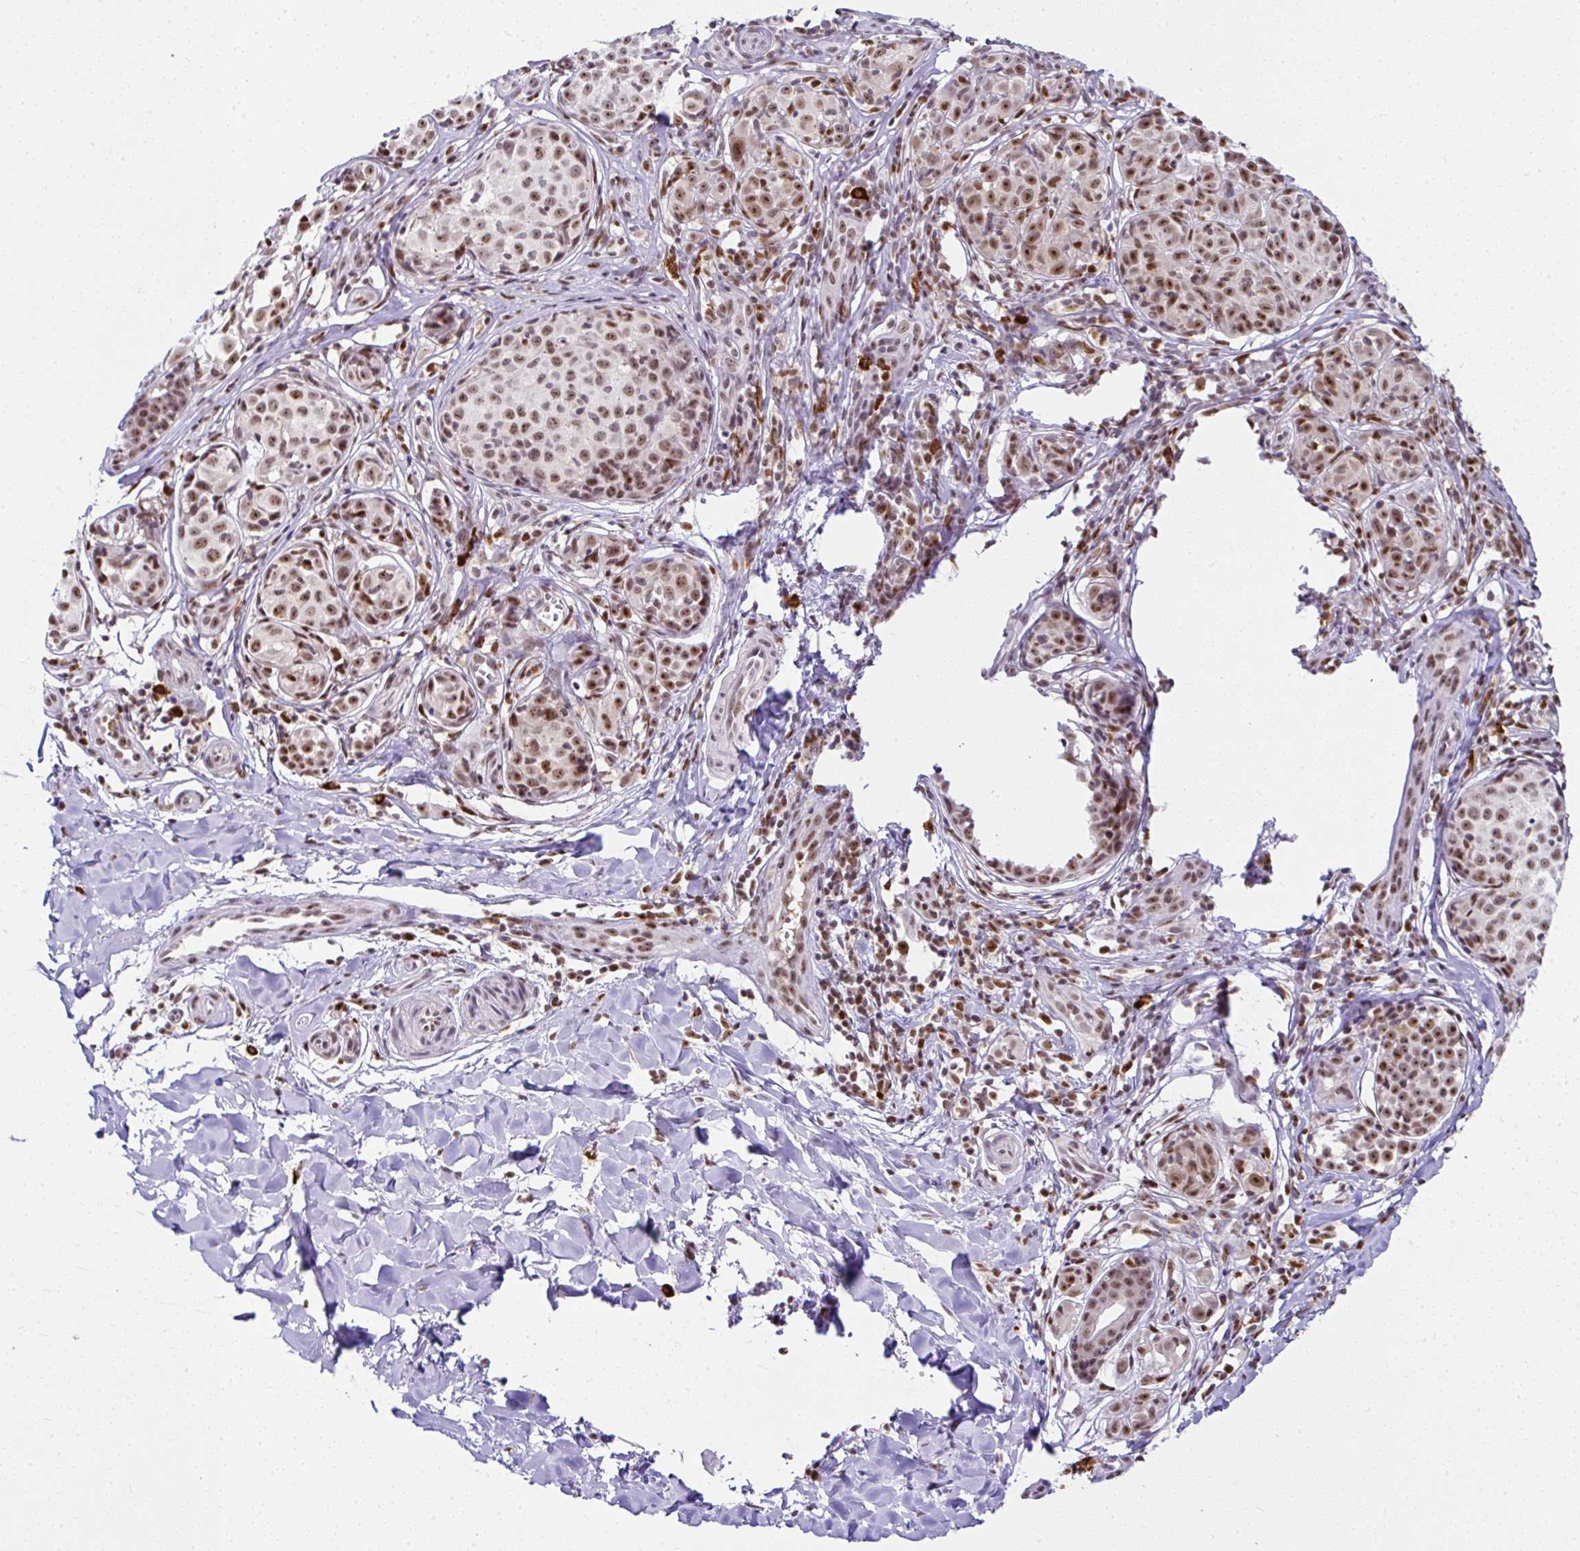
{"staining": {"intensity": "moderate", "quantity": ">75%", "location": "nuclear"}, "tissue": "melanoma", "cell_type": "Tumor cells", "image_type": "cancer", "snomed": [{"axis": "morphology", "description": "Malignant melanoma, NOS"}, {"axis": "topography", "description": "Skin"}], "caption": "The histopathology image displays staining of melanoma, revealing moderate nuclear protein staining (brown color) within tumor cells.", "gene": "PTPN2", "patient": {"sex": "female", "age": 35}}